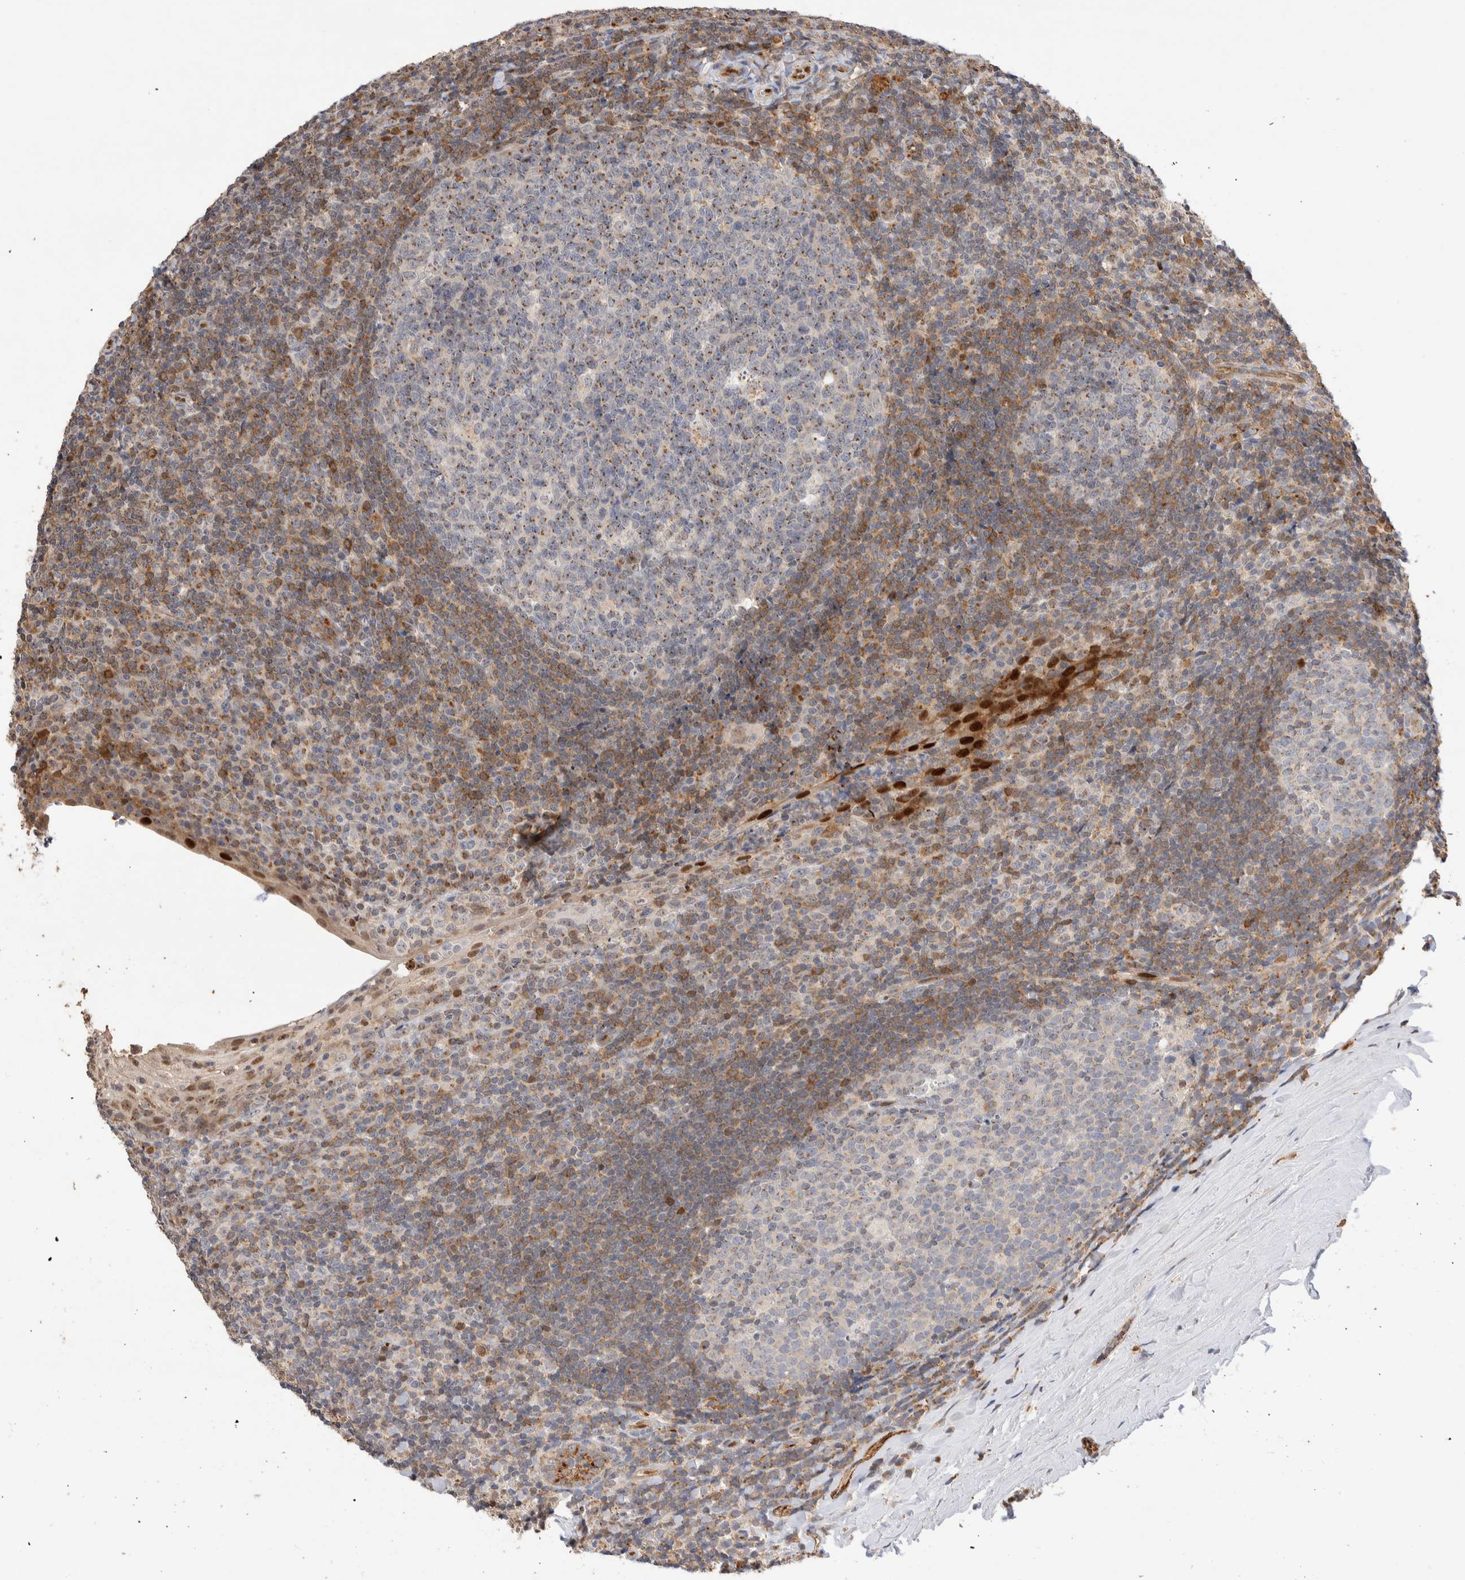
{"staining": {"intensity": "moderate", "quantity": "<25%", "location": "cytoplasmic/membranous"}, "tissue": "tonsil", "cell_type": "Germinal center cells", "image_type": "normal", "snomed": [{"axis": "morphology", "description": "Normal tissue, NOS"}, {"axis": "topography", "description": "Tonsil"}], "caption": "A photomicrograph of tonsil stained for a protein exhibits moderate cytoplasmic/membranous brown staining in germinal center cells. Immunohistochemistry (ihc) stains the protein in brown and the nuclei are stained blue.", "gene": "NSMAF", "patient": {"sex": "male", "age": 37}}